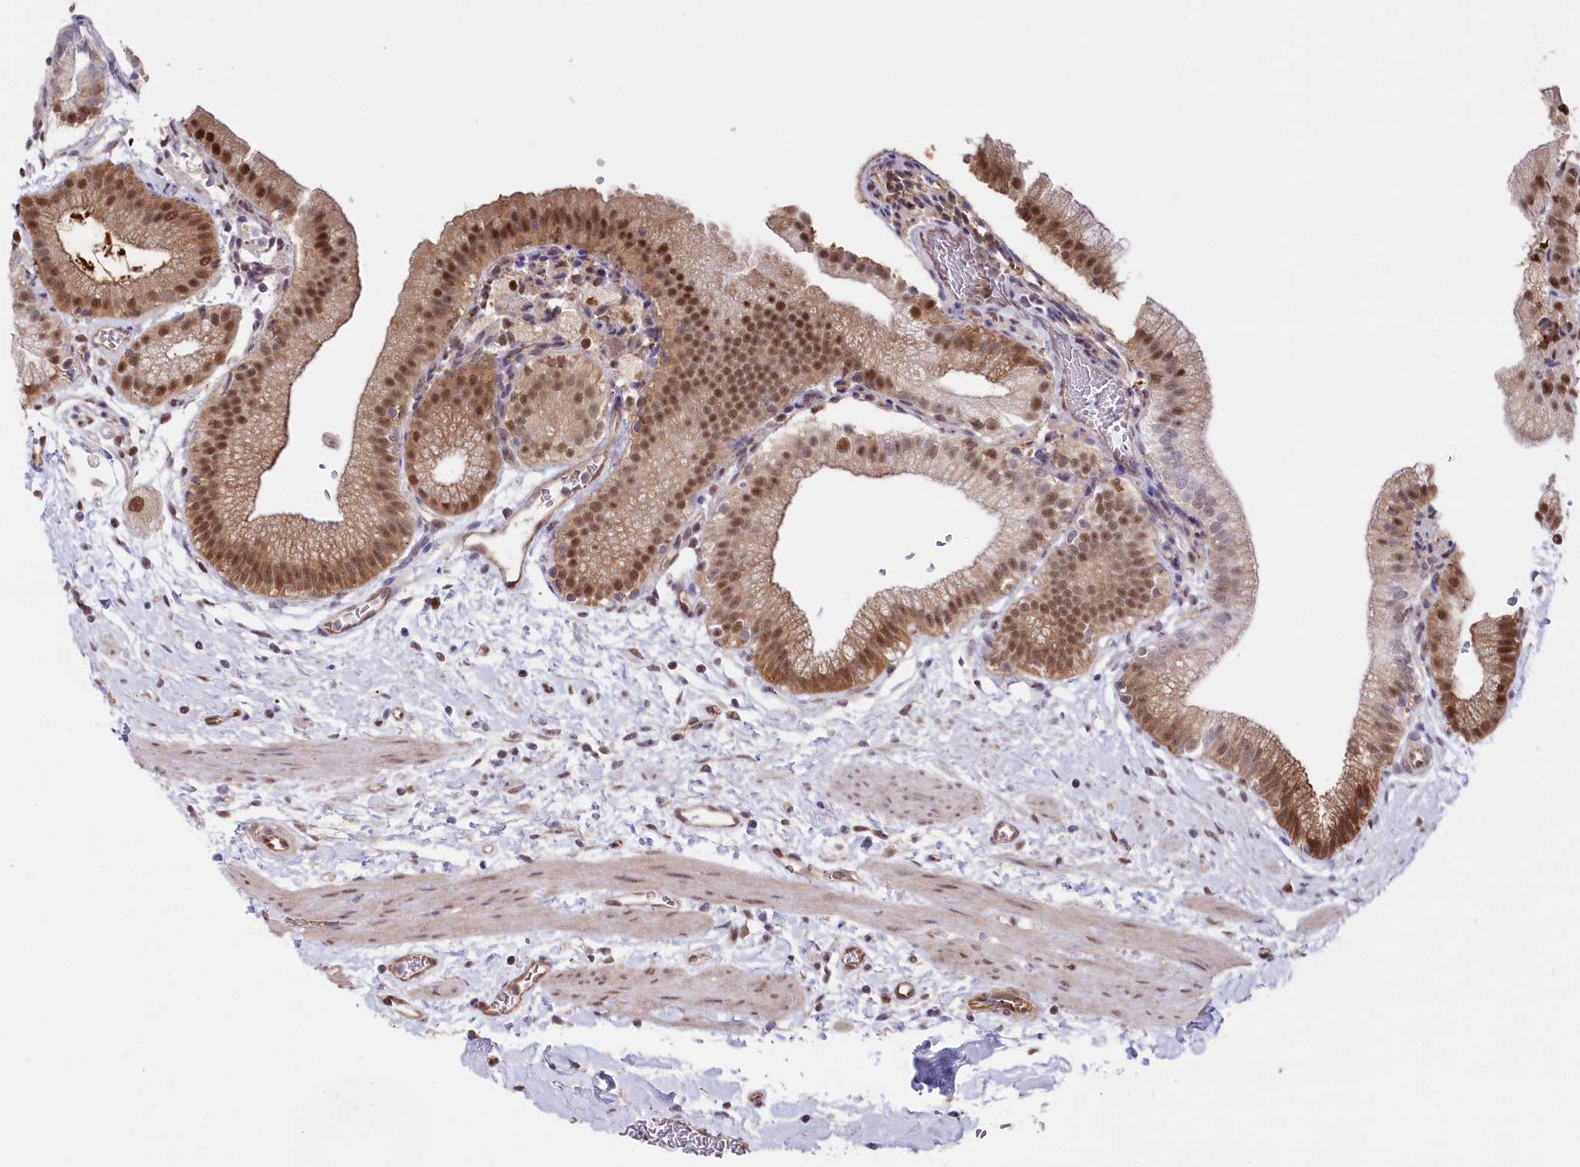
{"staining": {"intensity": "moderate", "quantity": ">75%", "location": "cytoplasmic/membranous,nuclear"}, "tissue": "gallbladder", "cell_type": "Glandular cells", "image_type": "normal", "snomed": [{"axis": "morphology", "description": "Normal tissue, NOS"}, {"axis": "topography", "description": "Gallbladder"}], "caption": "An image showing moderate cytoplasmic/membranous,nuclear staining in approximately >75% of glandular cells in benign gallbladder, as visualized by brown immunohistochemical staining.", "gene": "PSMA1", "patient": {"sex": "male", "age": 55}}